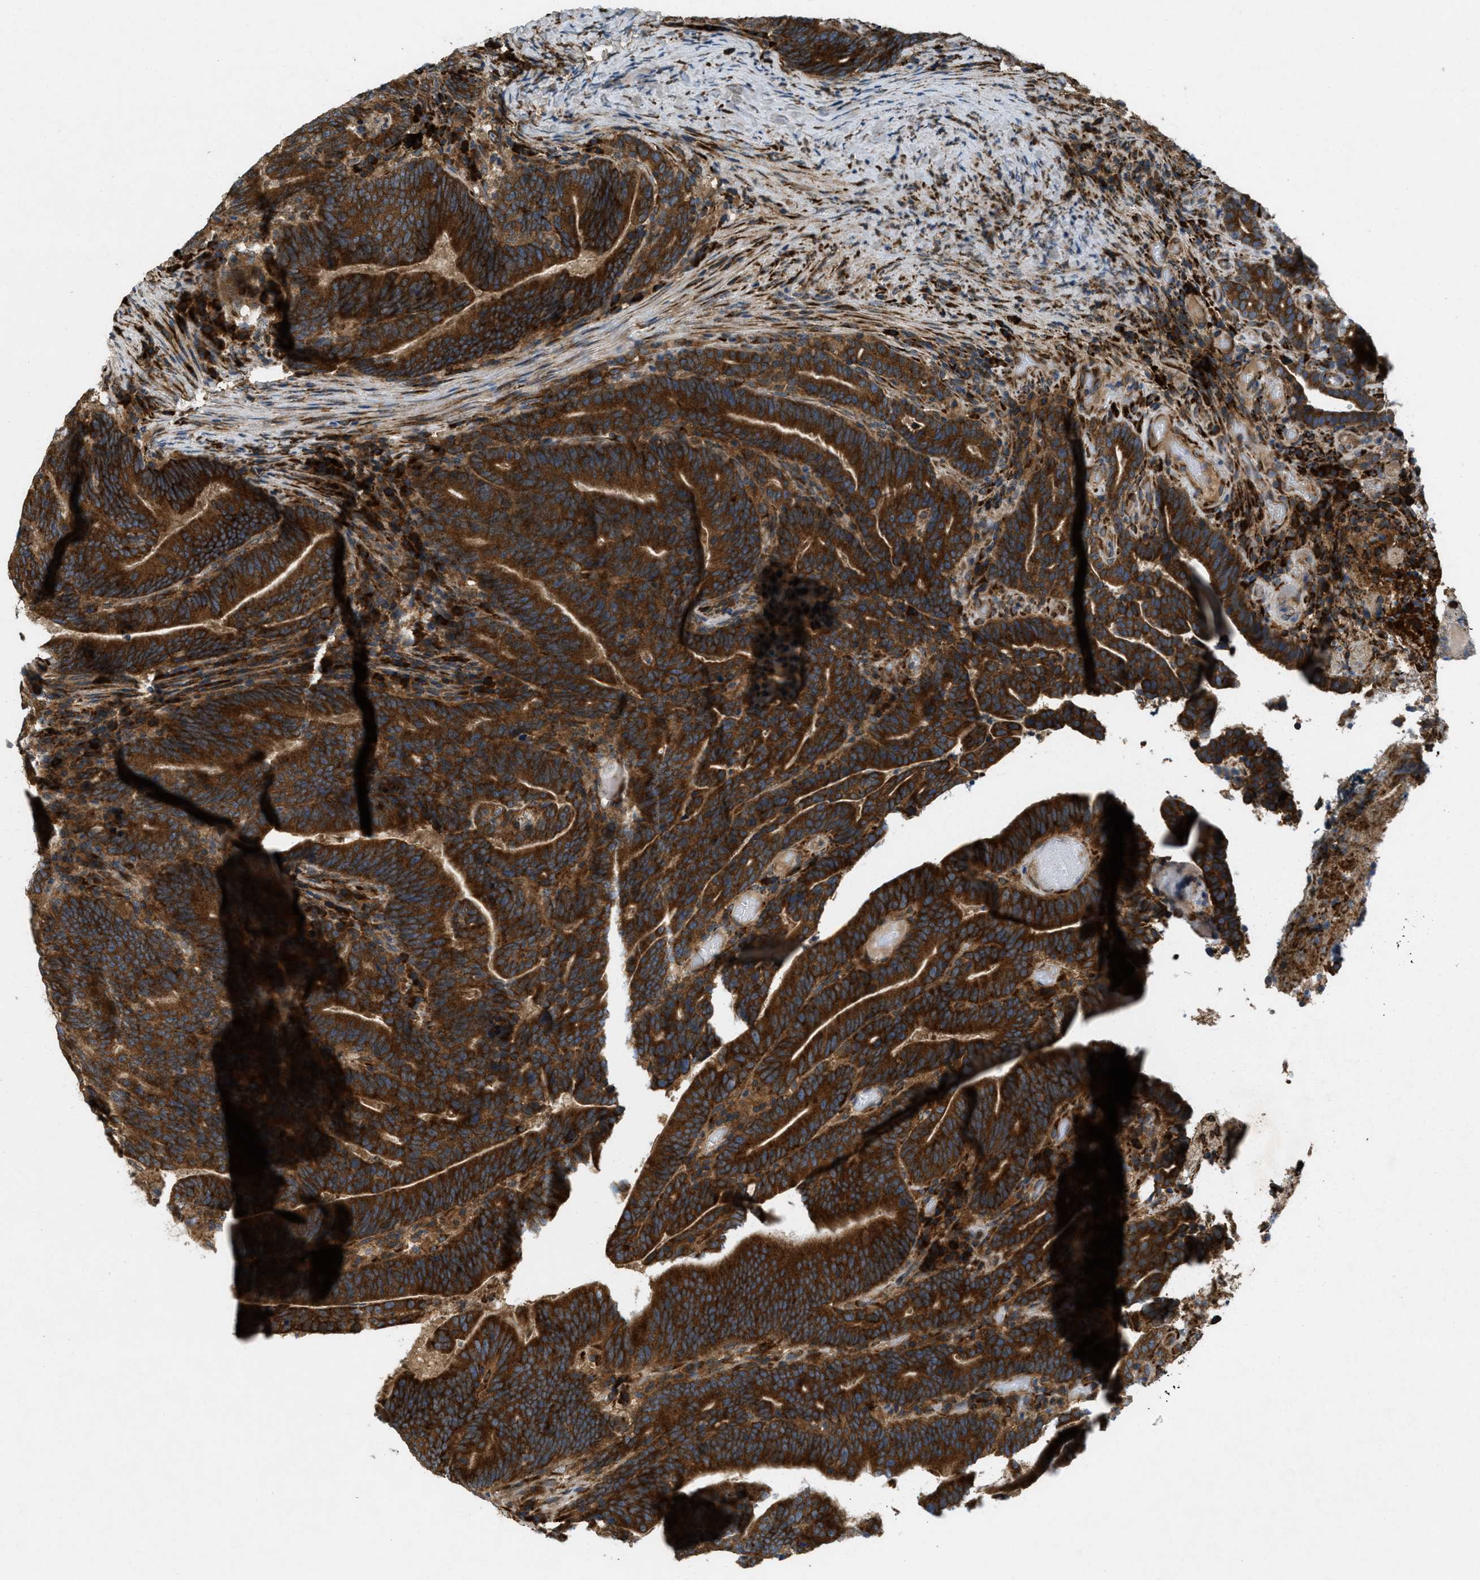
{"staining": {"intensity": "strong", "quantity": ">75%", "location": "cytoplasmic/membranous"}, "tissue": "colorectal cancer", "cell_type": "Tumor cells", "image_type": "cancer", "snomed": [{"axis": "morphology", "description": "Adenocarcinoma, NOS"}, {"axis": "topography", "description": "Colon"}], "caption": "The immunohistochemical stain shows strong cytoplasmic/membranous staining in tumor cells of colorectal cancer (adenocarcinoma) tissue.", "gene": "PCDH18", "patient": {"sex": "female", "age": 66}}